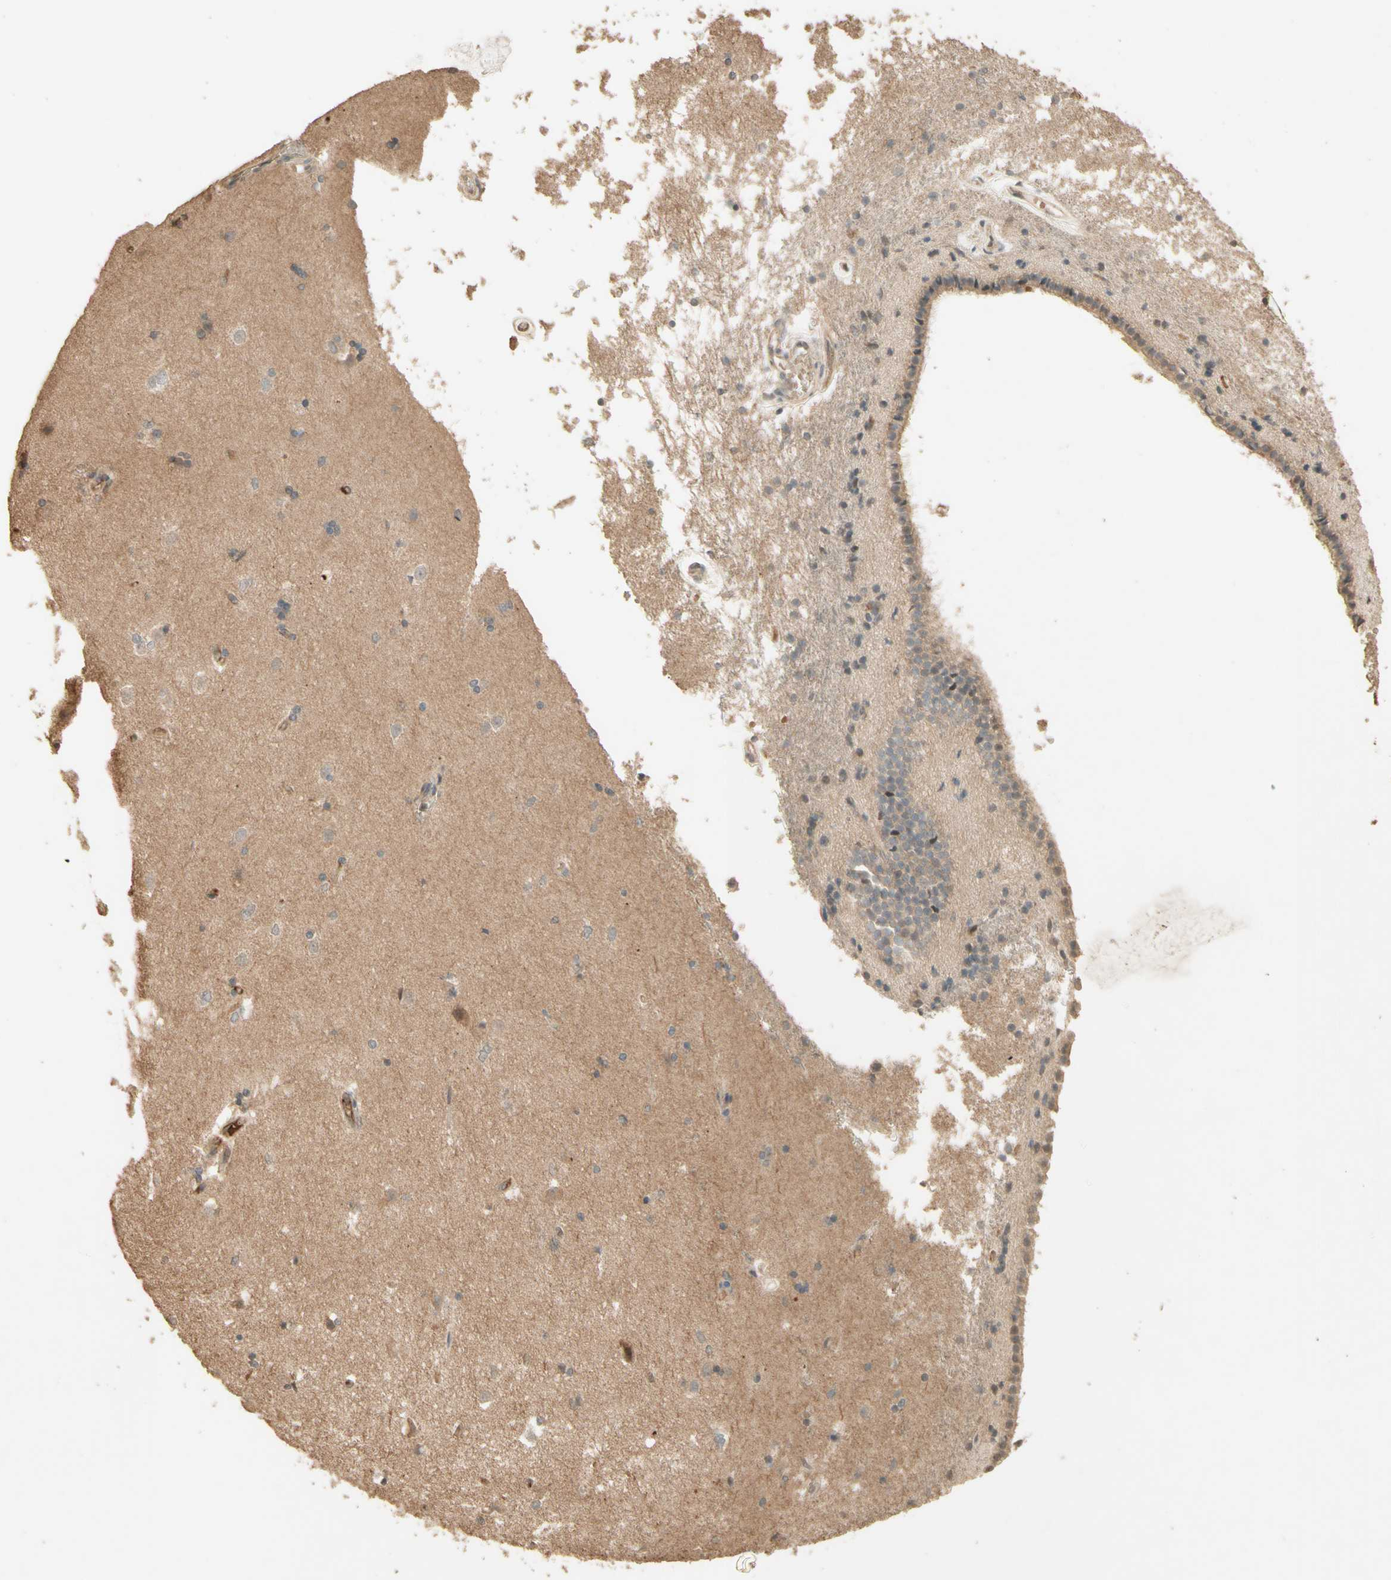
{"staining": {"intensity": "moderate", "quantity": ">75%", "location": "cytoplasmic/membranous"}, "tissue": "caudate", "cell_type": "Glial cells", "image_type": "normal", "snomed": [{"axis": "morphology", "description": "Normal tissue, NOS"}, {"axis": "topography", "description": "Lateral ventricle wall"}], "caption": "Protein expression analysis of benign caudate exhibits moderate cytoplasmic/membranous positivity in approximately >75% of glial cells.", "gene": "SMAD9", "patient": {"sex": "female", "age": 19}}